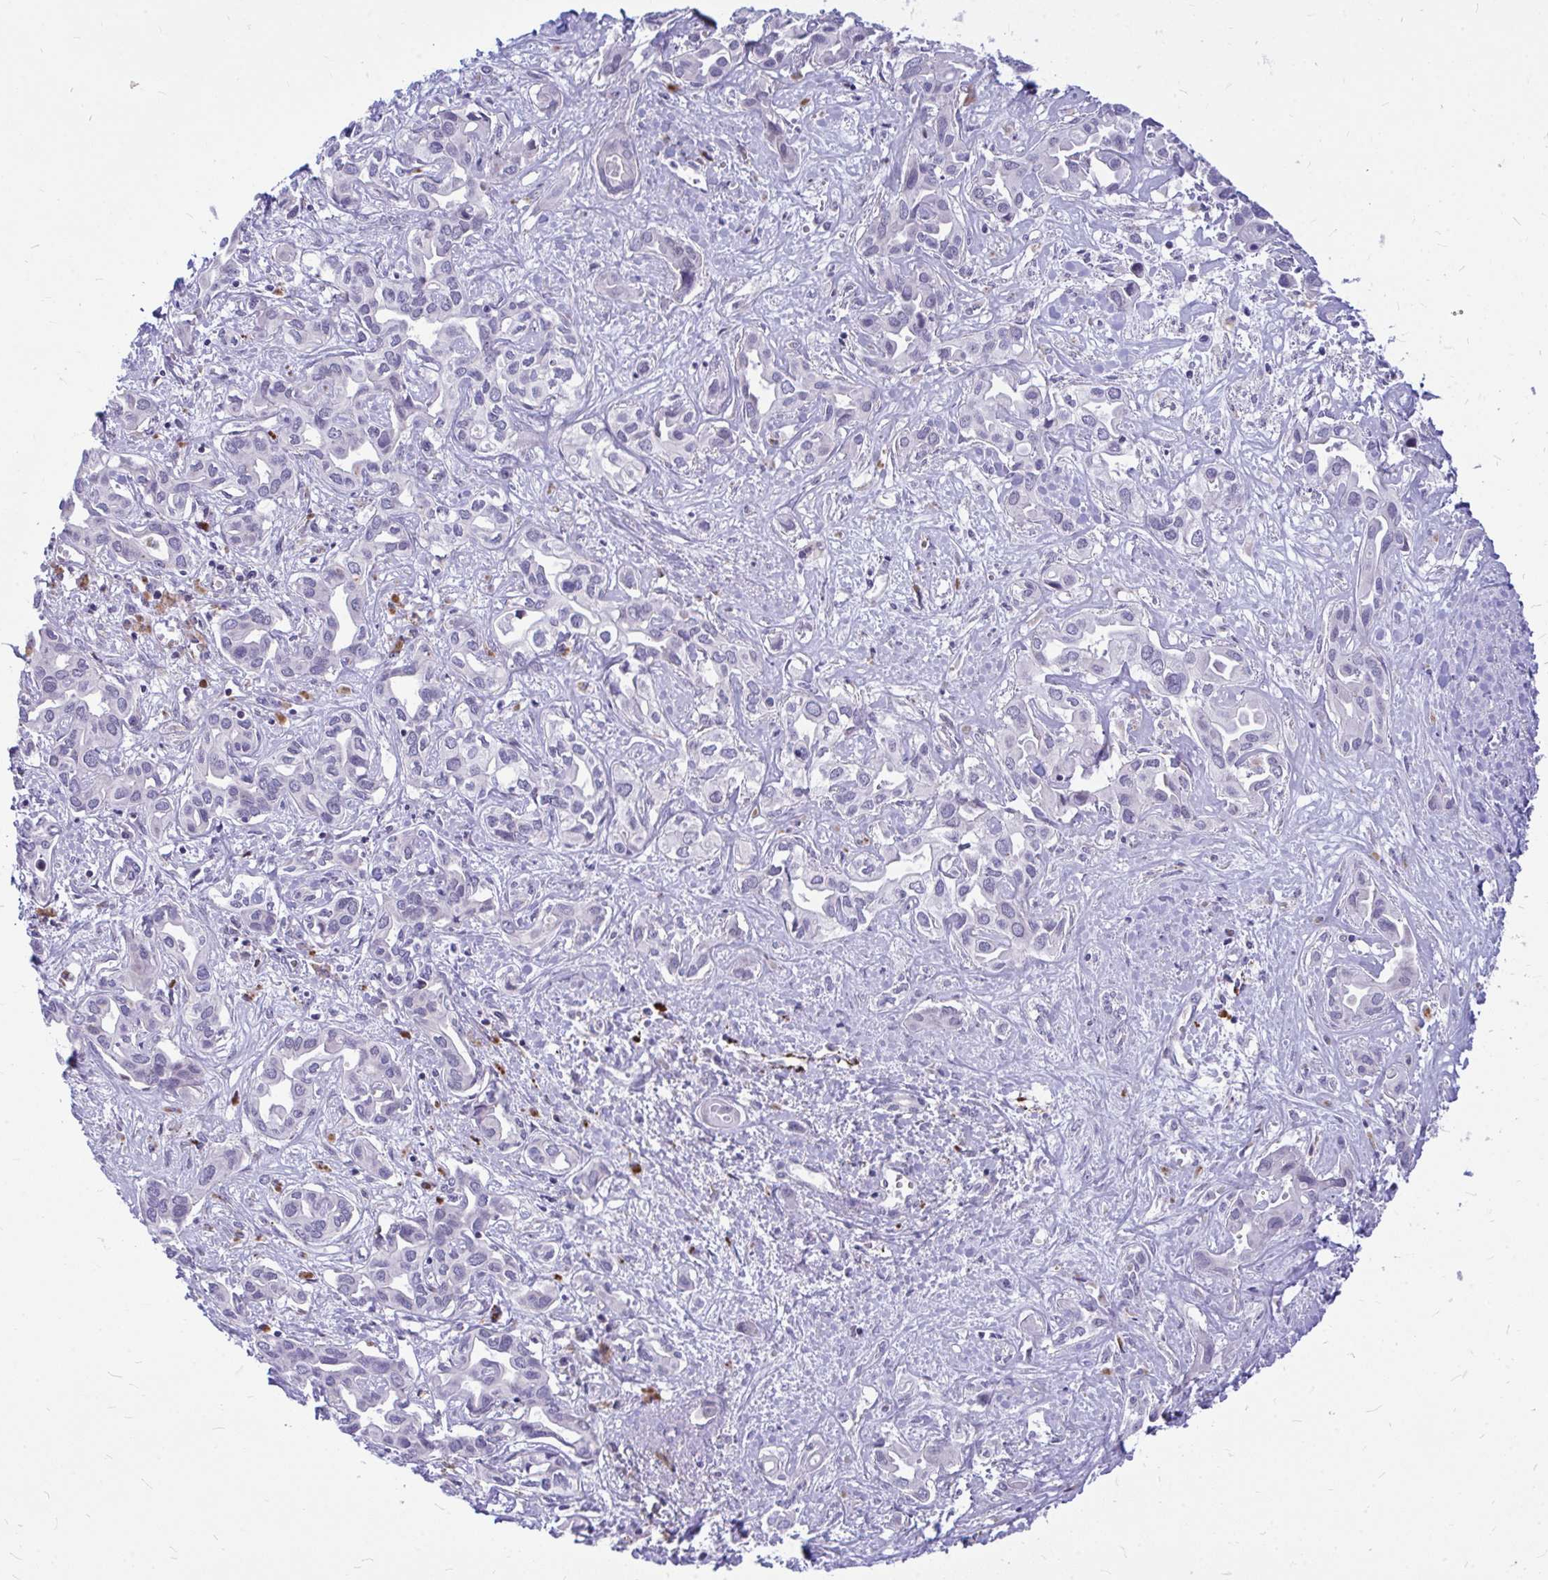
{"staining": {"intensity": "negative", "quantity": "none", "location": "none"}, "tissue": "liver cancer", "cell_type": "Tumor cells", "image_type": "cancer", "snomed": [{"axis": "morphology", "description": "Cholangiocarcinoma"}, {"axis": "topography", "description": "Liver"}], "caption": "Cholangiocarcinoma (liver) was stained to show a protein in brown. There is no significant staining in tumor cells. (Brightfield microscopy of DAB (3,3'-diaminobenzidine) immunohistochemistry (IHC) at high magnification).", "gene": "ZSCAN25", "patient": {"sex": "female", "age": 64}}